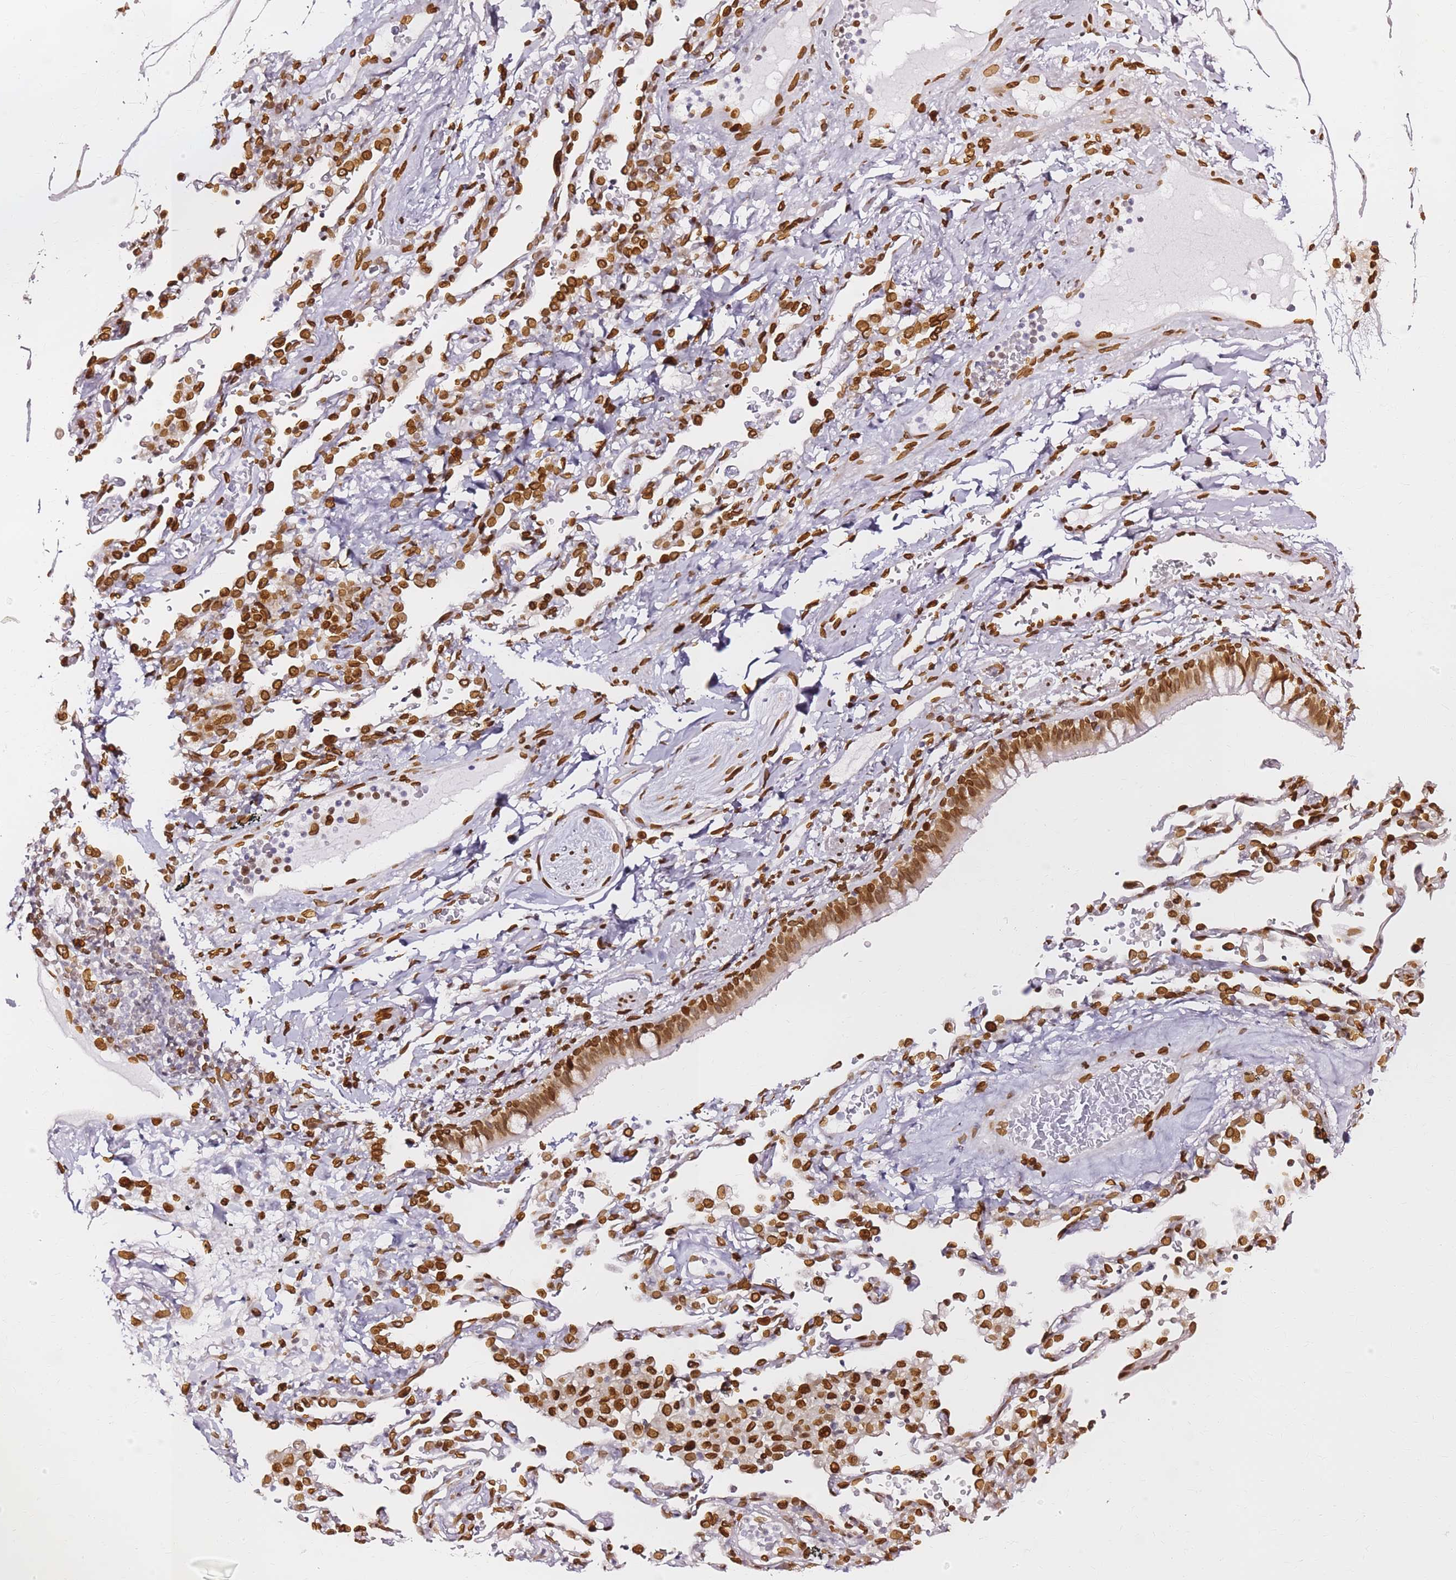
{"staining": {"intensity": "moderate", "quantity": ">75%", "location": "cytoplasmic/membranous,nuclear"}, "tissue": "nasopharynx", "cell_type": "Respiratory epithelial cells", "image_type": "normal", "snomed": [{"axis": "morphology", "description": "Normal tissue, NOS"}, {"axis": "topography", "description": "Nasopharynx"}], "caption": "Protein expression by immunohistochemistry shows moderate cytoplasmic/membranous,nuclear expression in about >75% of respiratory epithelial cells in normal nasopharynx.", "gene": "C6orf141", "patient": {"sex": "male", "age": 64}}